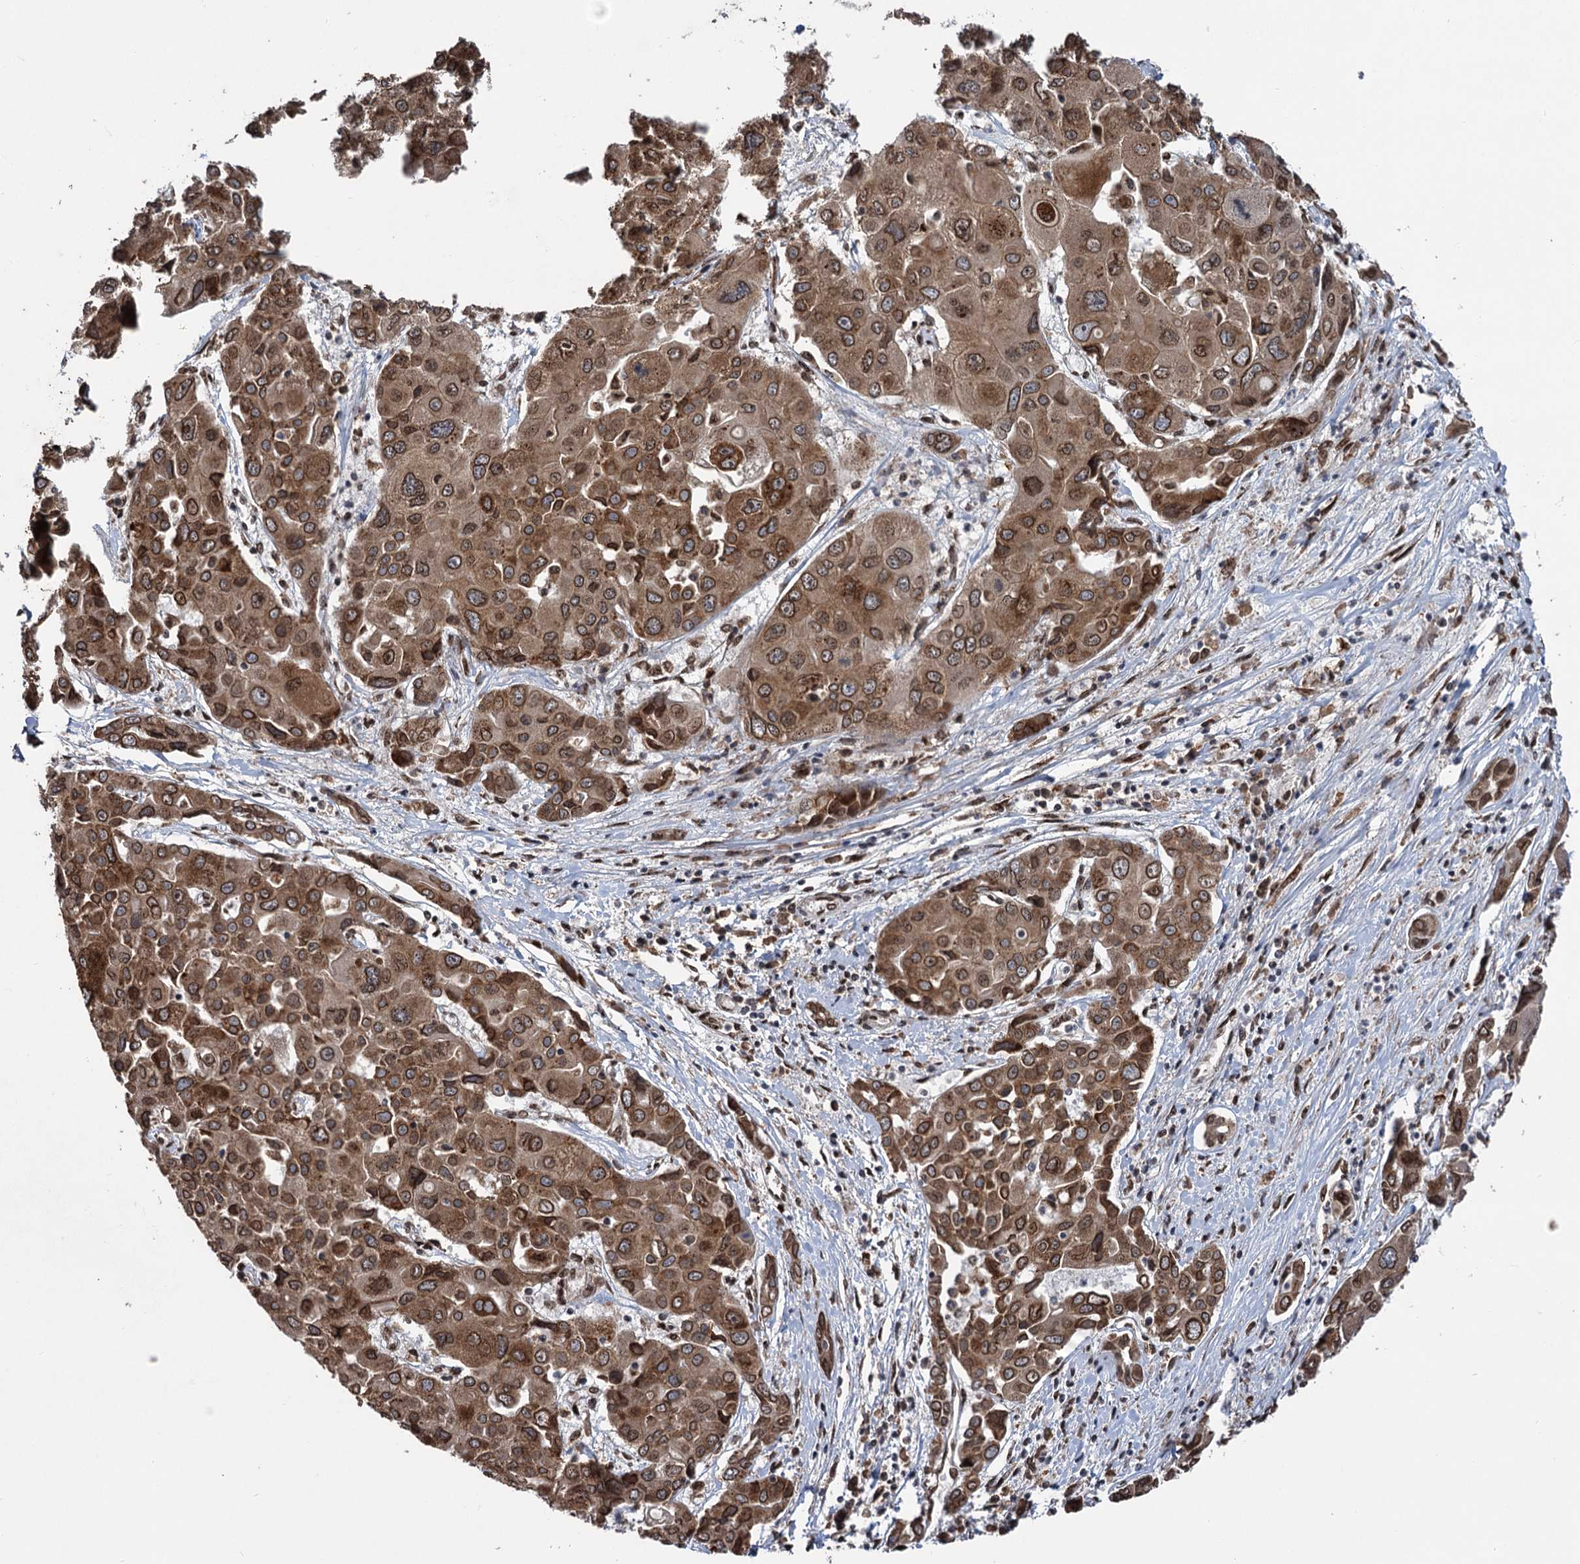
{"staining": {"intensity": "moderate", "quantity": ">75%", "location": "cytoplasmic/membranous,nuclear"}, "tissue": "liver cancer", "cell_type": "Tumor cells", "image_type": "cancer", "snomed": [{"axis": "morphology", "description": "Cholangiocarcinoma"}, {"axis": "topography", "description": "Liver"}], "caption": "Protein staining by immunohistochemistry exhibits moderate cytoplasmic/membranous and nuclear positivity in about >75% of tumor cells in liver cancer (cholangiocarcinoma). The staining was performed using DAB to visualize the protein expression in brown, while the nuclei were stained in blue with hematoxylin (Magnification: 20x).", "gene": "MESD", "patient": {"sex": "male", "age": 67}}